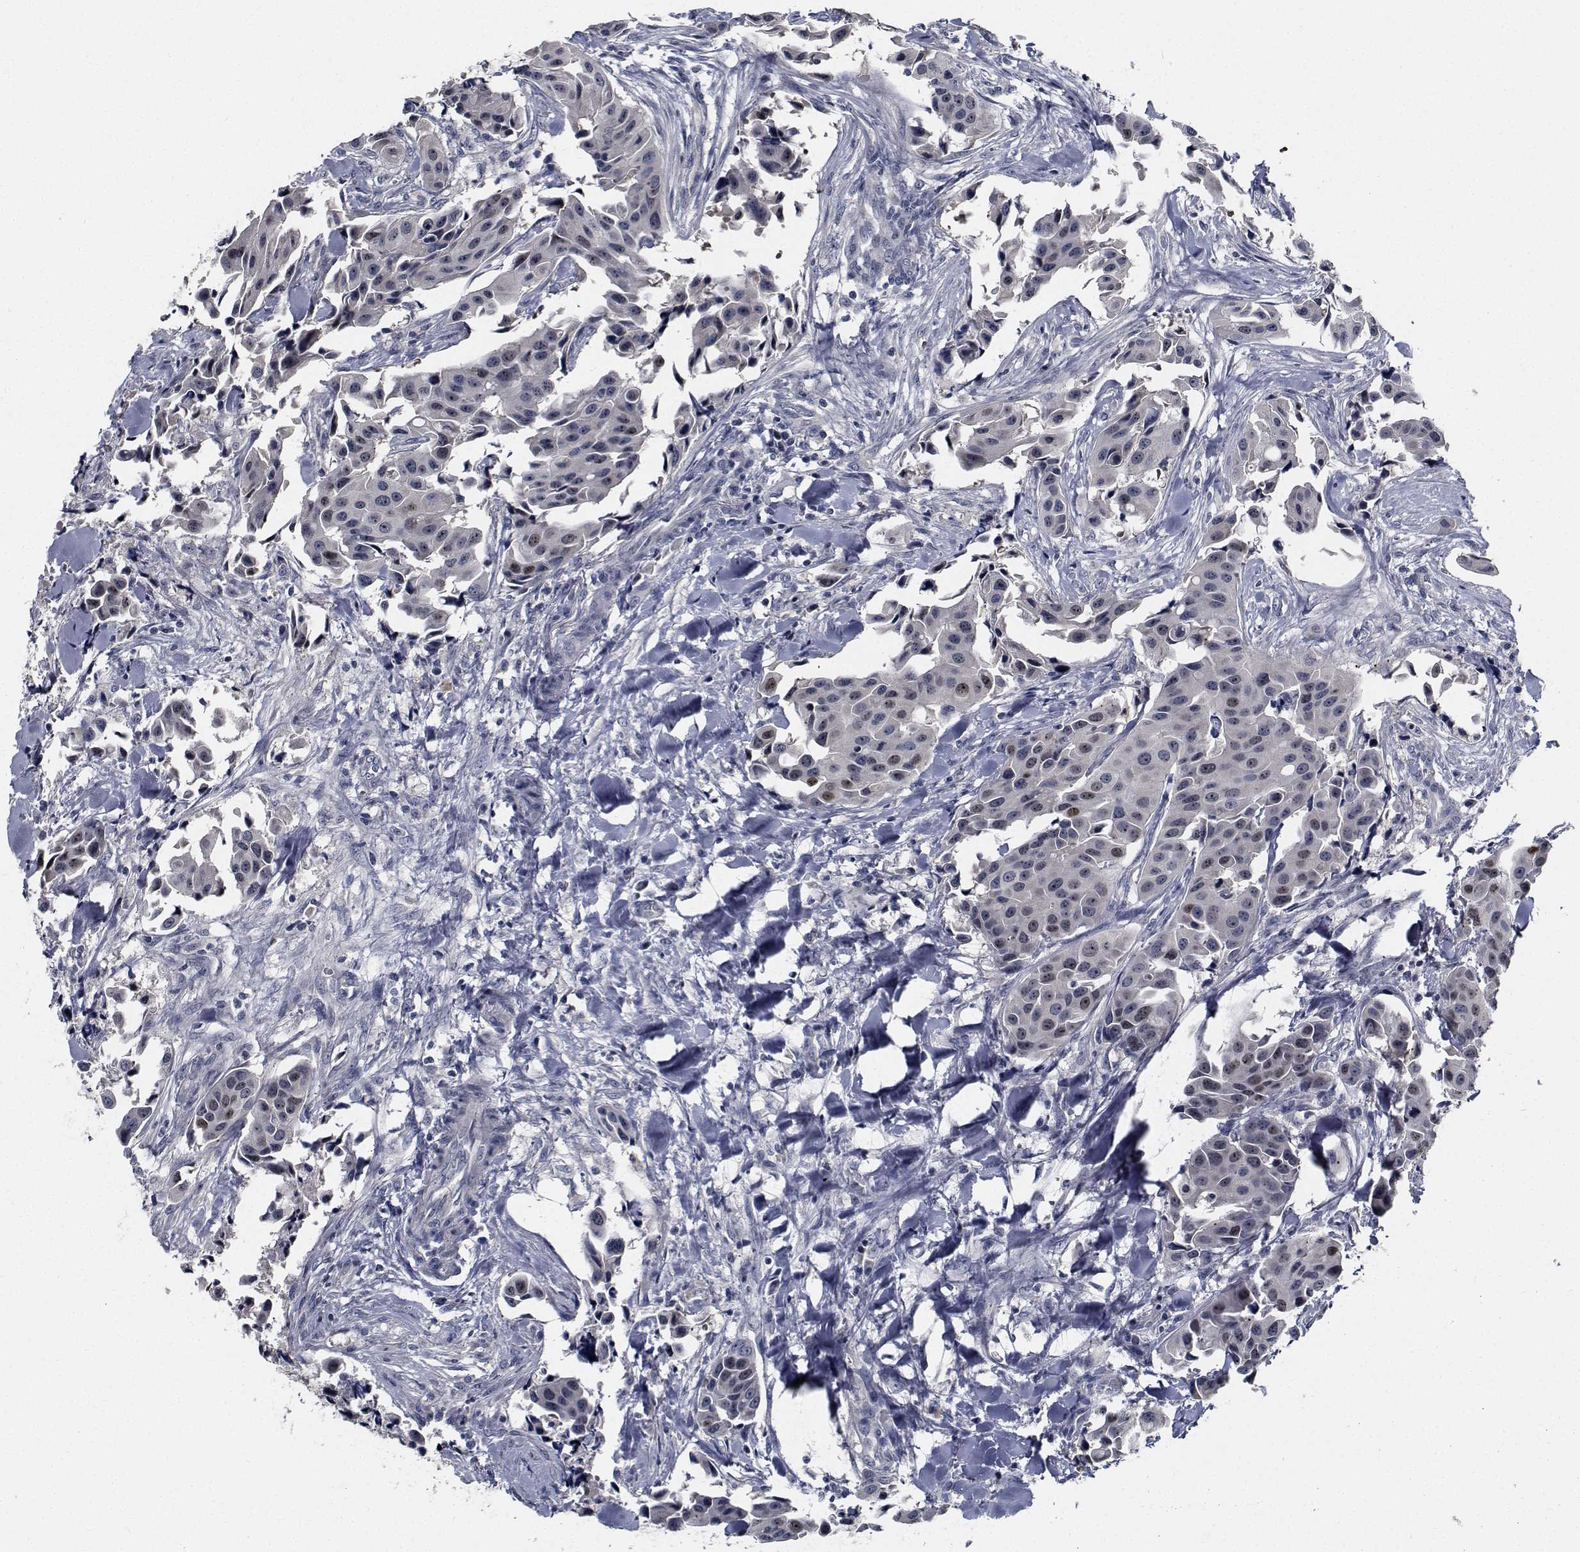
{"staining": {"intensity": "weak", "quantity": "25%-75%", "location": "nuclear"}, "tissue": "head and neck cancer", "cell_type": "Tumor cells", "image_type": "cancer", "snomed": [{"axis": "morphology", "description": "Adenocarcinoma, NOS"}, {"axis": "topography", "description": "Head-Neck"}], "caption": "An image of head and neck adenocarcinoma stained for a protein demonstrates weak nuclear brown staining in tumor cells. Using DAB (brown) and hematoxylin (blue) stains, captured at high magnification using brightfield microscopy.", "gene": "NVL", "patient": {"sex": "male", "age": 76}}